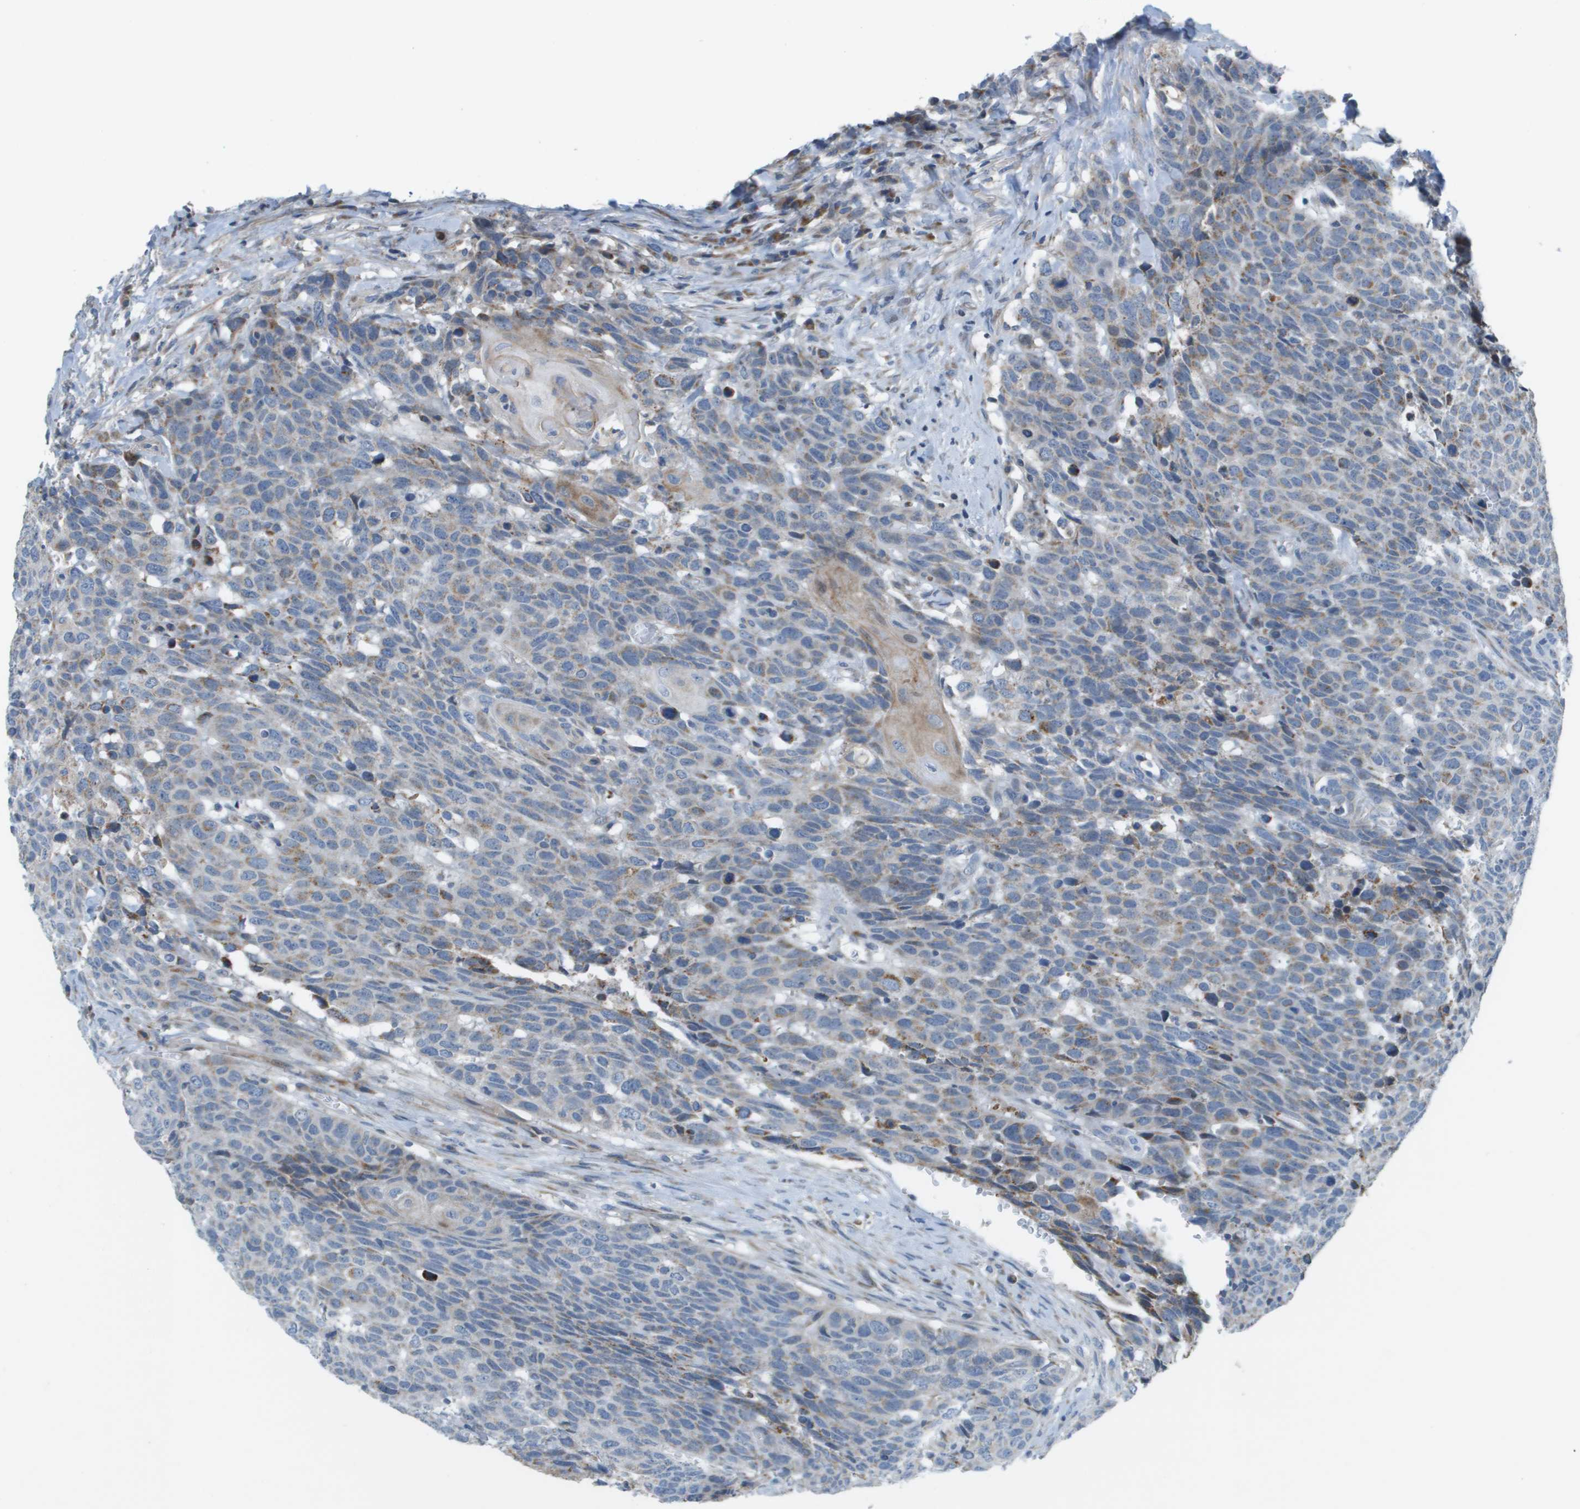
{"staining": {"intensity": "moderate", "quantity": "<25%", "location": "cytoplasmic/membranous"}, "tissue": "head and neck cancer", "cell_type": "Tumor cells", "image_type": "cancer", "snomed": [{"axis": "morphology", "description": "Squamous cell carcinoma, NOS"}, {"axis": "topography", "description": "Head-Neck"}], "caption": "A brown stain shows moderate cytoplasmic/membranous positivity of a protein in squamous cell carcinoma (head and neck) tumor cells.", "gene": "GALNT6", "patient": {"sex": "male", "age": 66}}